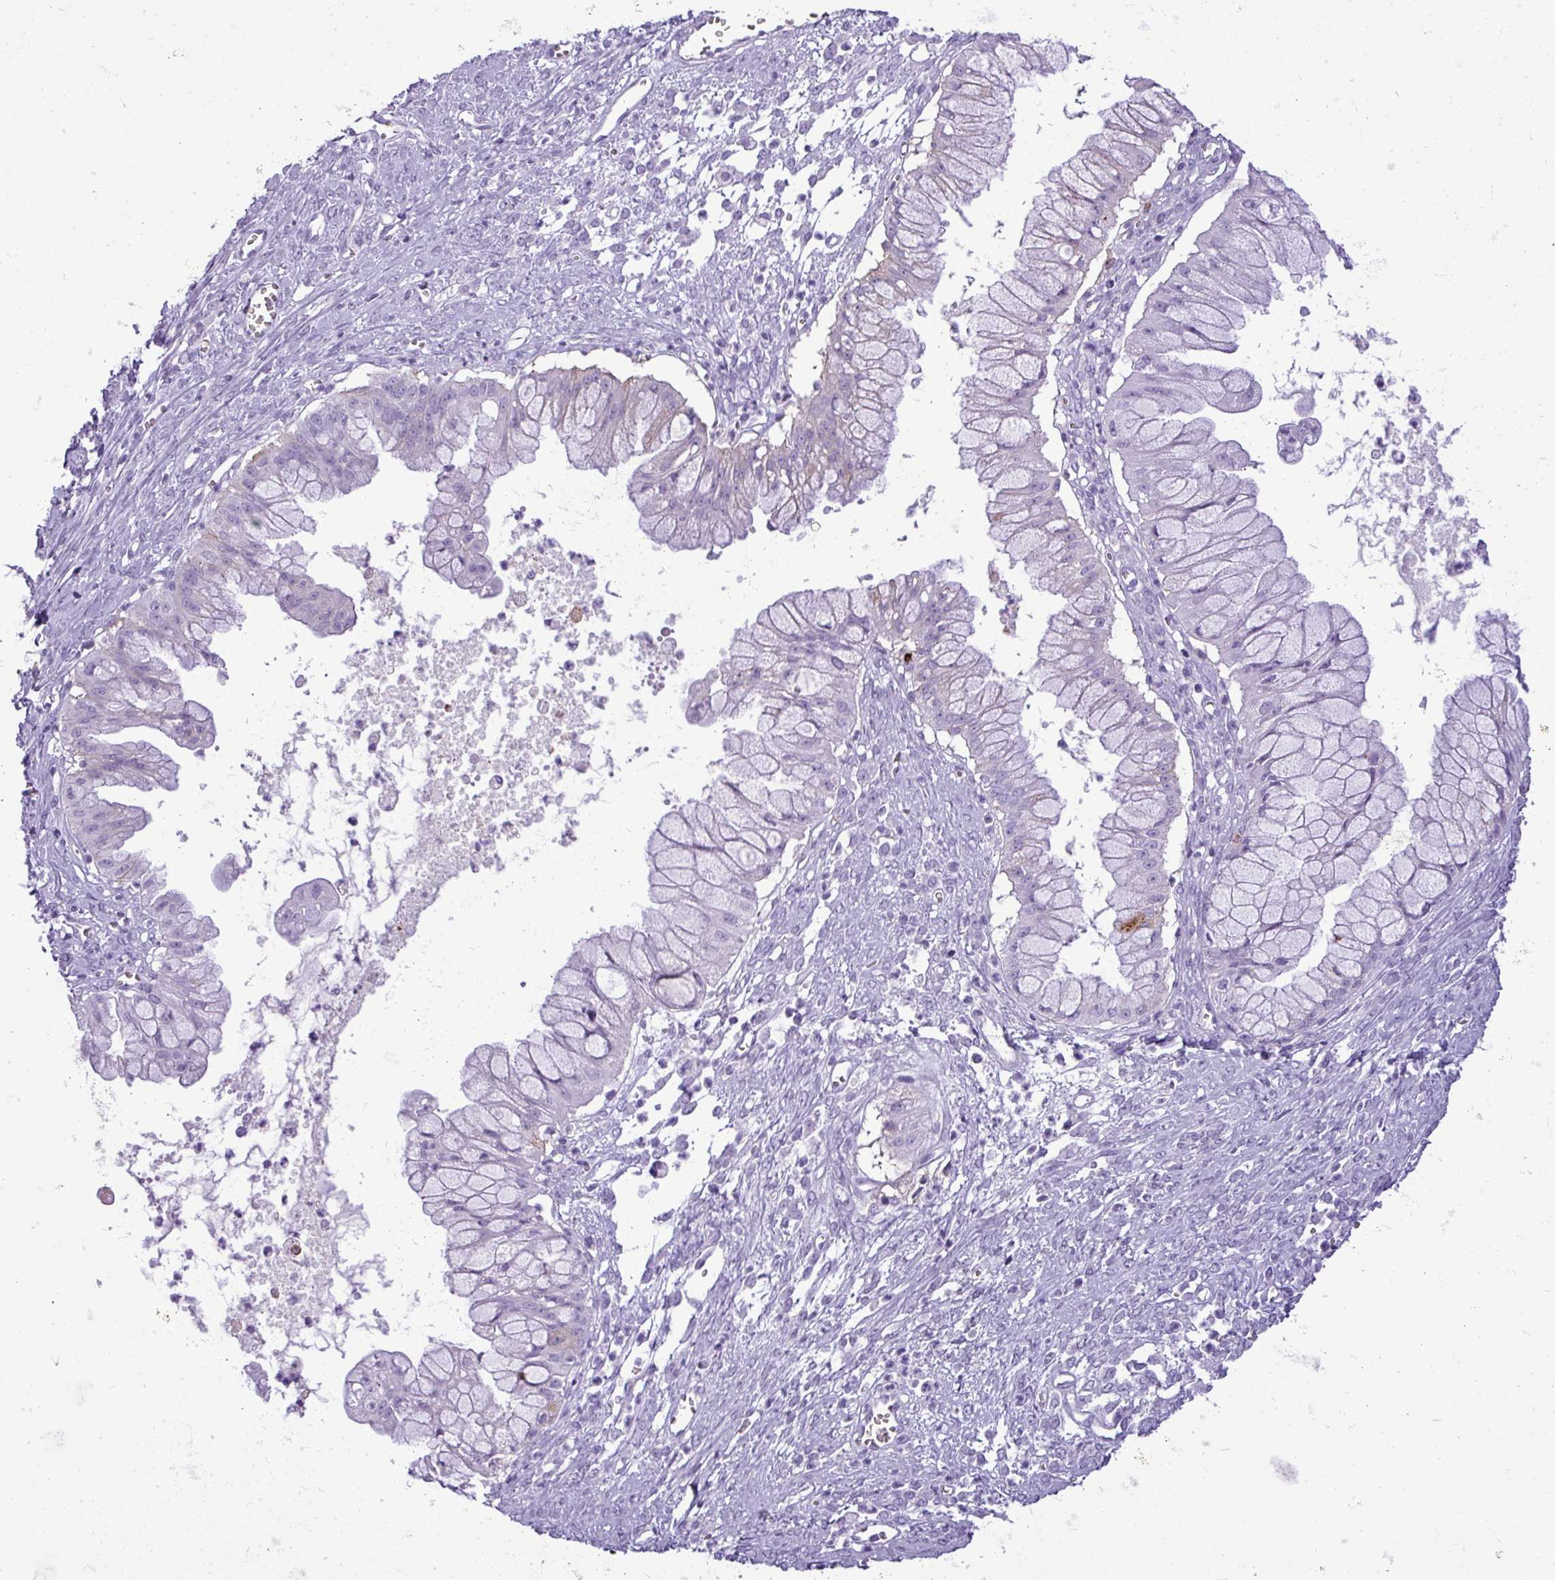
{"staining": {"intensity": "negative", "quantity": "none", "location": "none"}, "tissue": "ovarian cancer", "cell_type": "Tumor cells", "image_type": "cancer", "snomed": [{"axis": "morphology", "description": "Cystadenocarcinoma, mucinous, NOS"}, {"axis": "topography", "description": "Ovary"}], "caption": "Immunohistochemistry (IHC) photomicrograph of neoplastic tissue: human ovarian cancer (mucinous cystadenocarcinoma) stained with DAB exhibits no significant protein positivity in tumor cells.", "gene": "RBMXL2", "patient": {"sex": "female", "age": 70}}